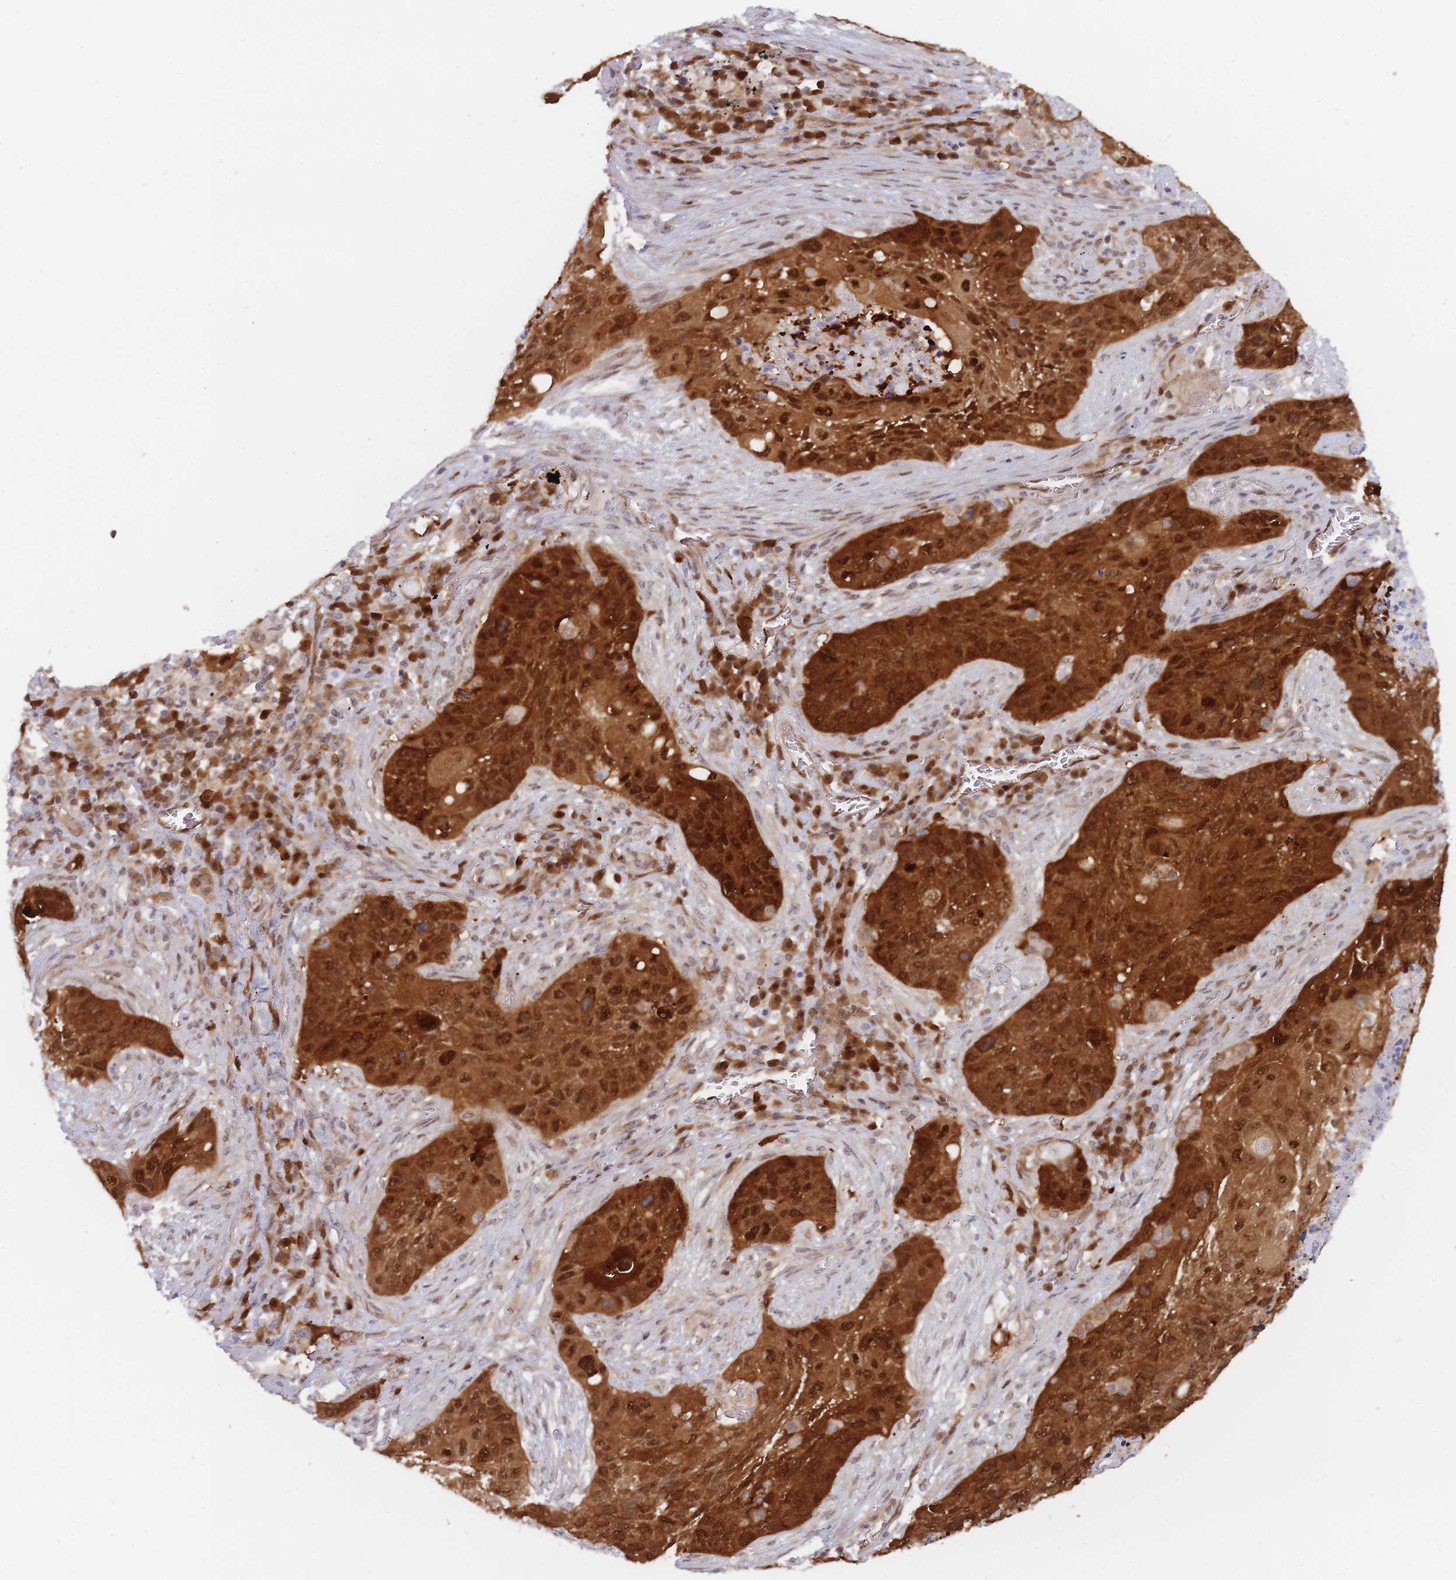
{"staining": {"intensity": "strong", "quantity": ">75%", "location": "cytoplasmic/membranous,nuclear"}, "tissue": "lung cancer", "cell_type": "Tumor cells", "image_type": "cancer", "snomed": [{"axis": "morphology", "description": "Squamous cell carcinoma, NOS"}, {"axis": "topography", "description": "Lung"}], "caption": "Brown immunohistochemical staining in lung cancer exhibits strong cytoplasmic/membranous and nuclear expression in approximately >75% of tumor cells.", "gene": "NSFL1C", "patient": {"sex": "female", "age": 63}}